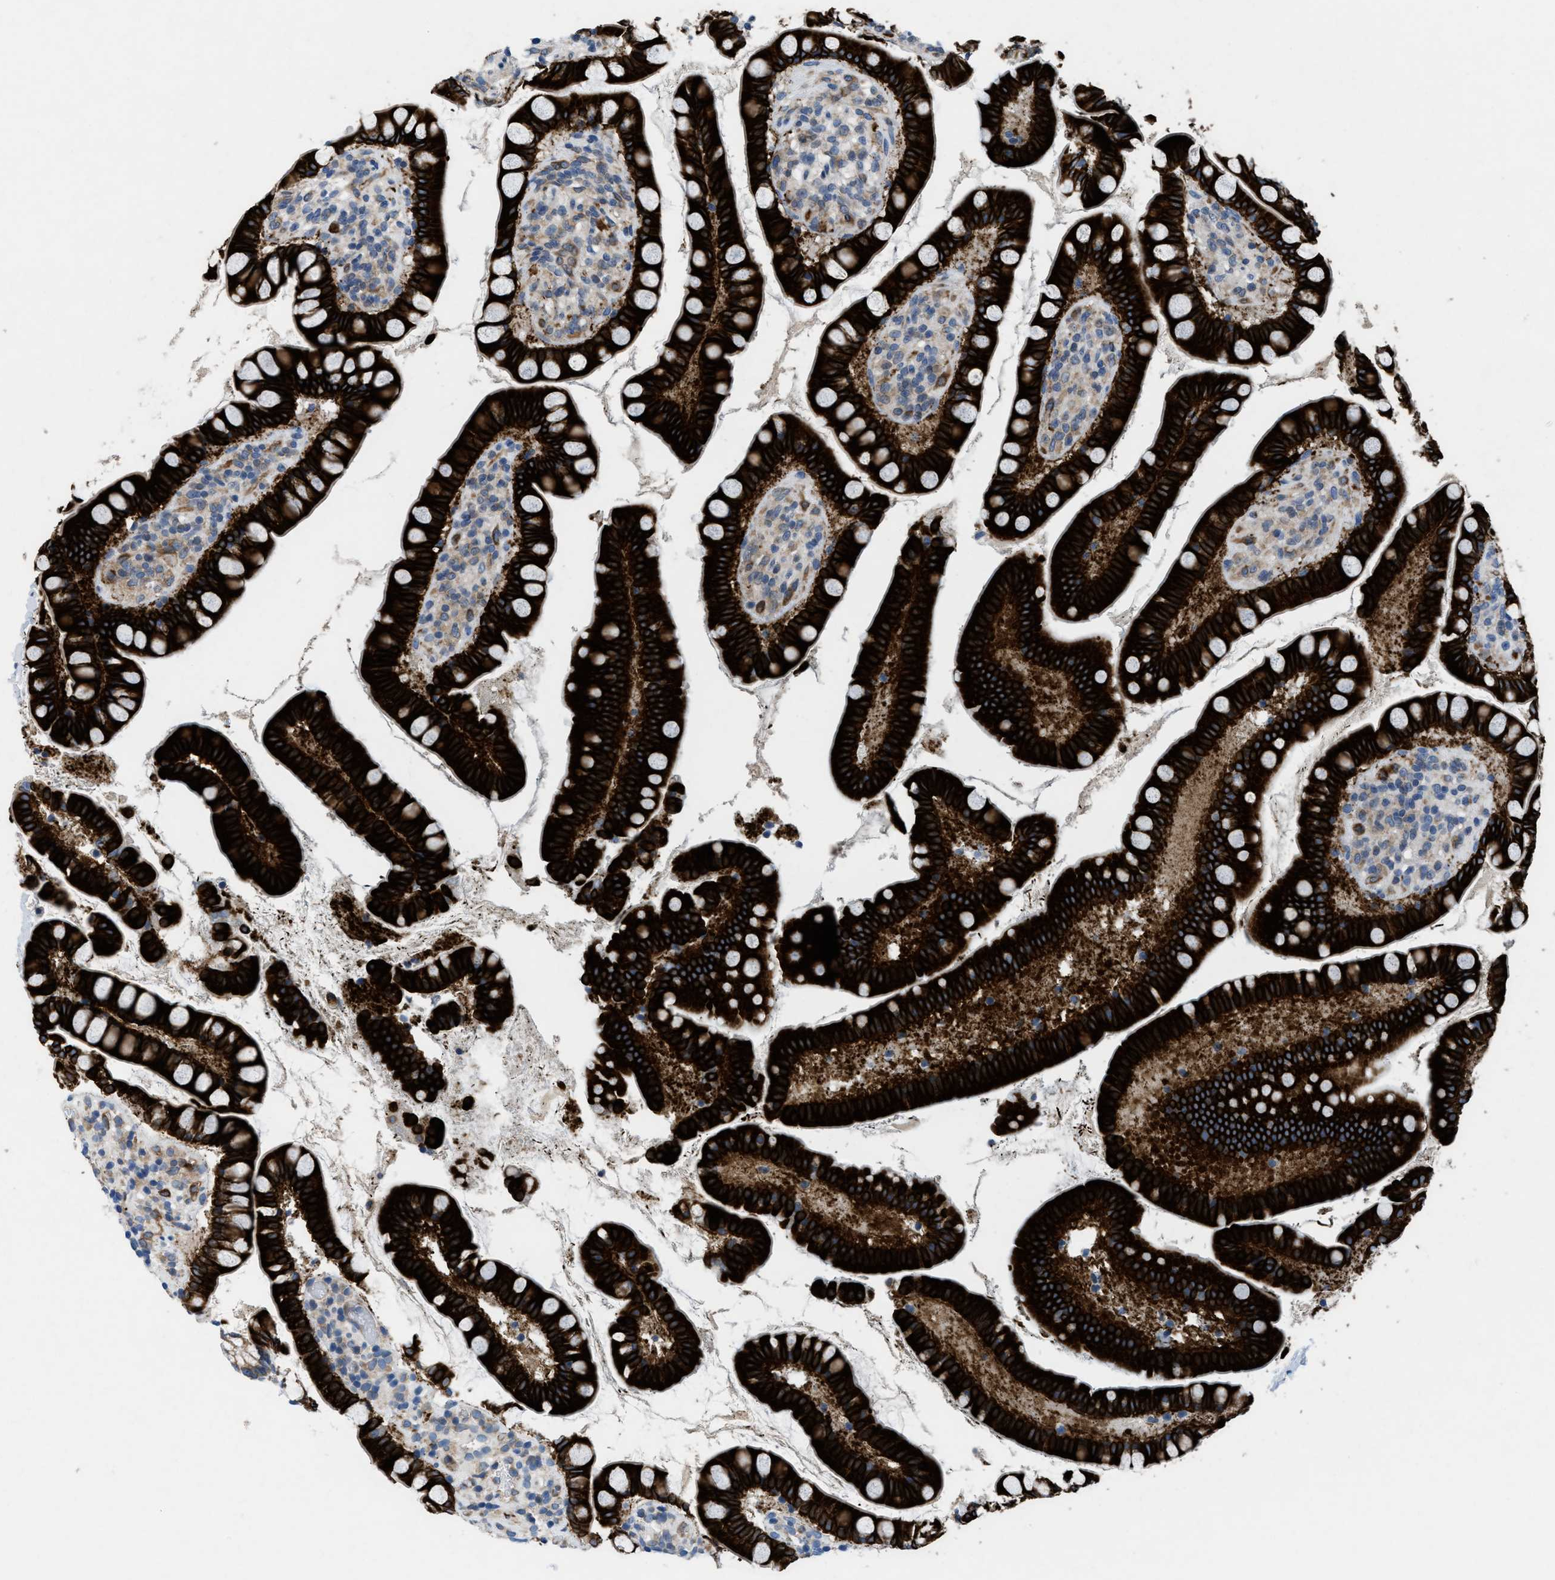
{"staining": {"intensity": "strong", "quantity": ">75%", "location": "cytoplasmic/membranous"}, "tissue": "small intestine", "cell_type": "Glandular cells", "image_type": "normal", "snomed": [{"axis": "morphology", "description": "Normal tissue, NOS"}, {"axis": "topography", "description": "Small intestine"}], "caption": "Human small intestine stained for a protein (brown) displays strong cytoplasmic/membranous positive staining in about >75% of glandular cells.", "gene": "PGR", "patient": {"sex": "female", "age": 84}}